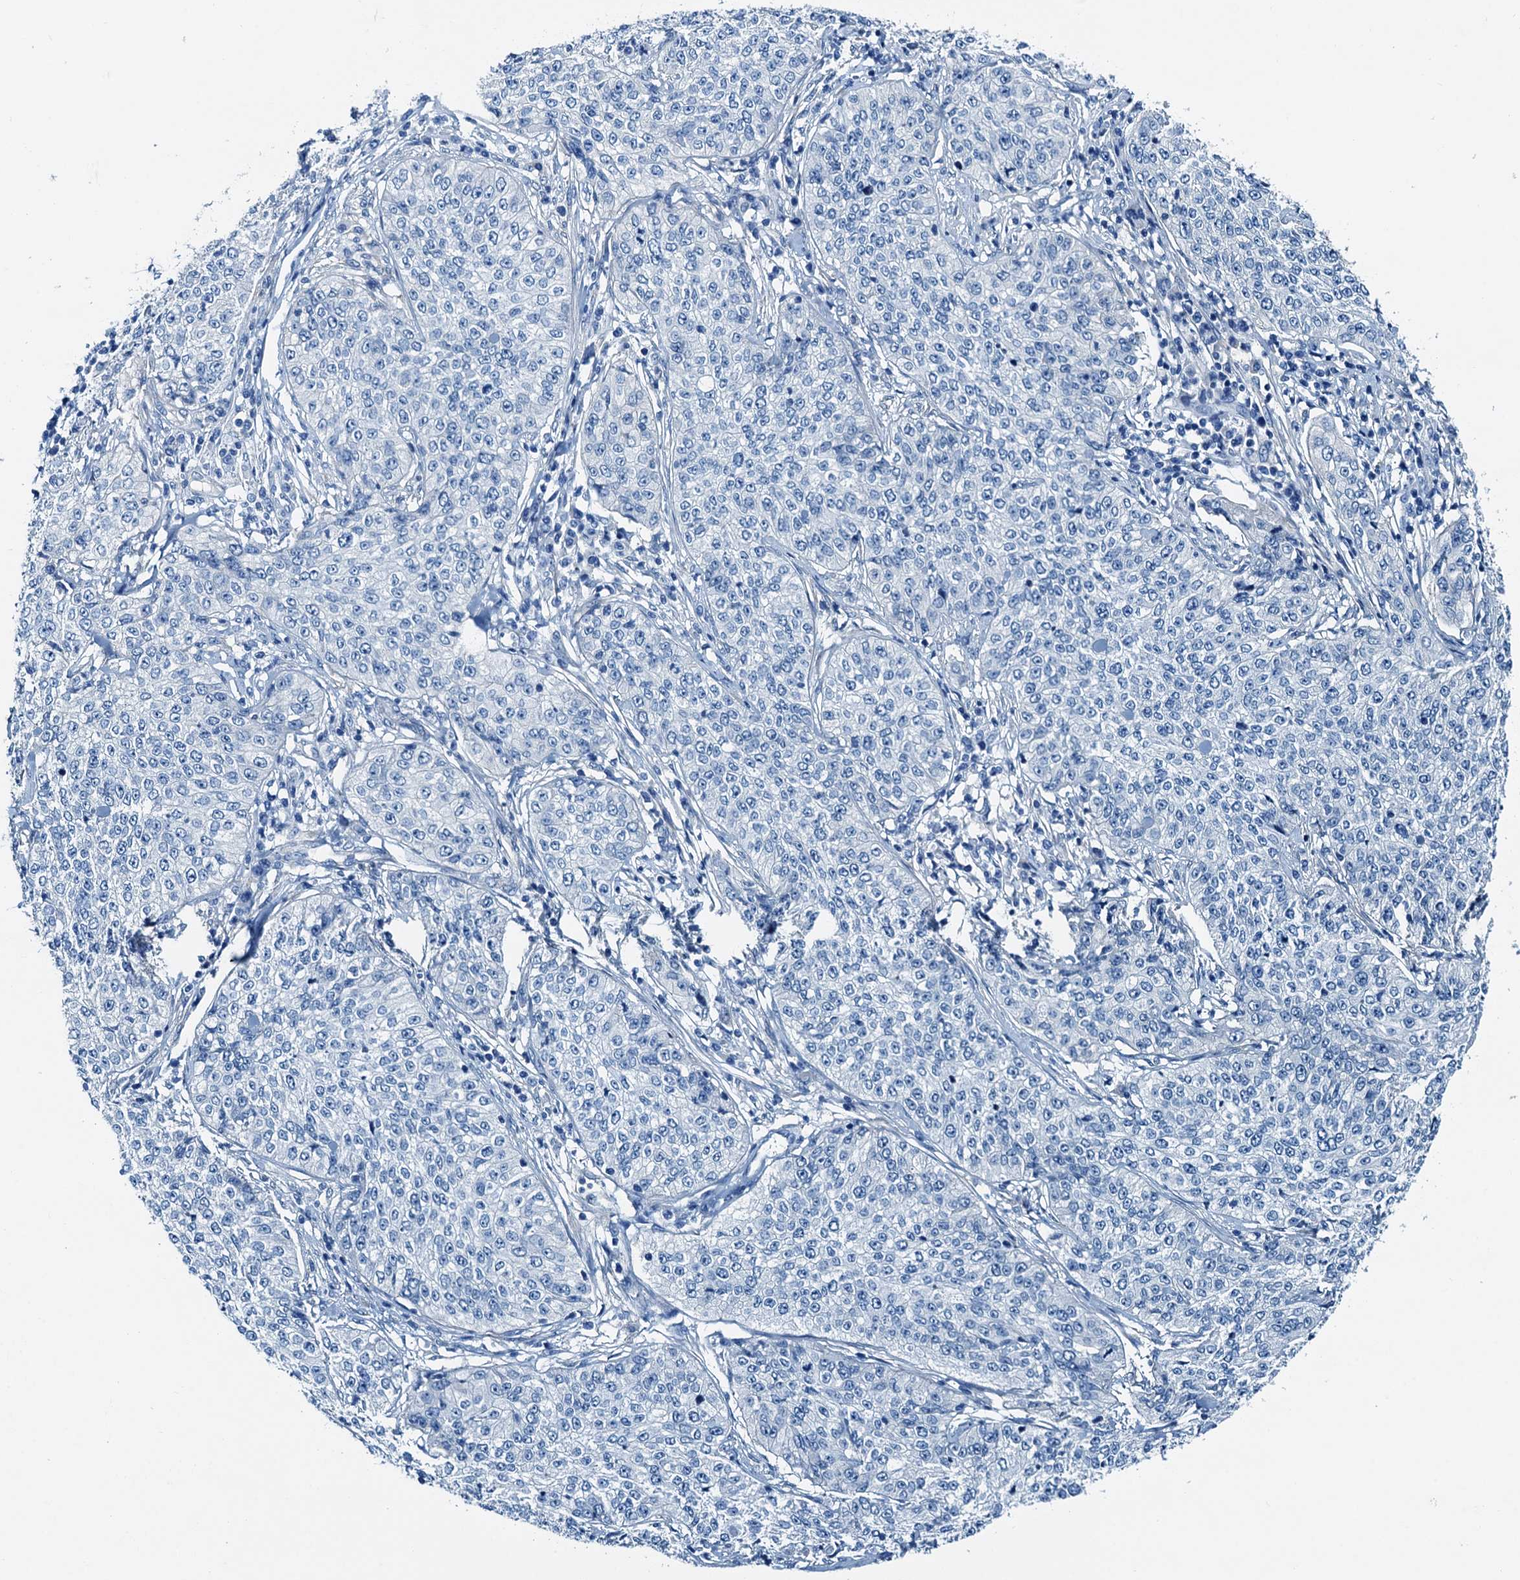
{"staining": {"intensity": "negative", "quantity": "none", "location": "none"}, "tissue": "cervical cancer", "cell_type": "Tumor cells", "image_type": "cancer", "snomed": [{"axis": "morphology", "description": "Squamous cell carcinoma, NOS"}, {"axis": "topography", "description": "Cervix"}], "caption": "High power microscopy image of an immunohistochemistry (IHC) image of cervical cancer, revealing no significant staining in tumor cells. (DAB (3,3'-diaminobenzidine) IHC with hematoxylin counter stain).", "gene": "RAB3IL1", "patient": {"sex": "female", "age": 35}}